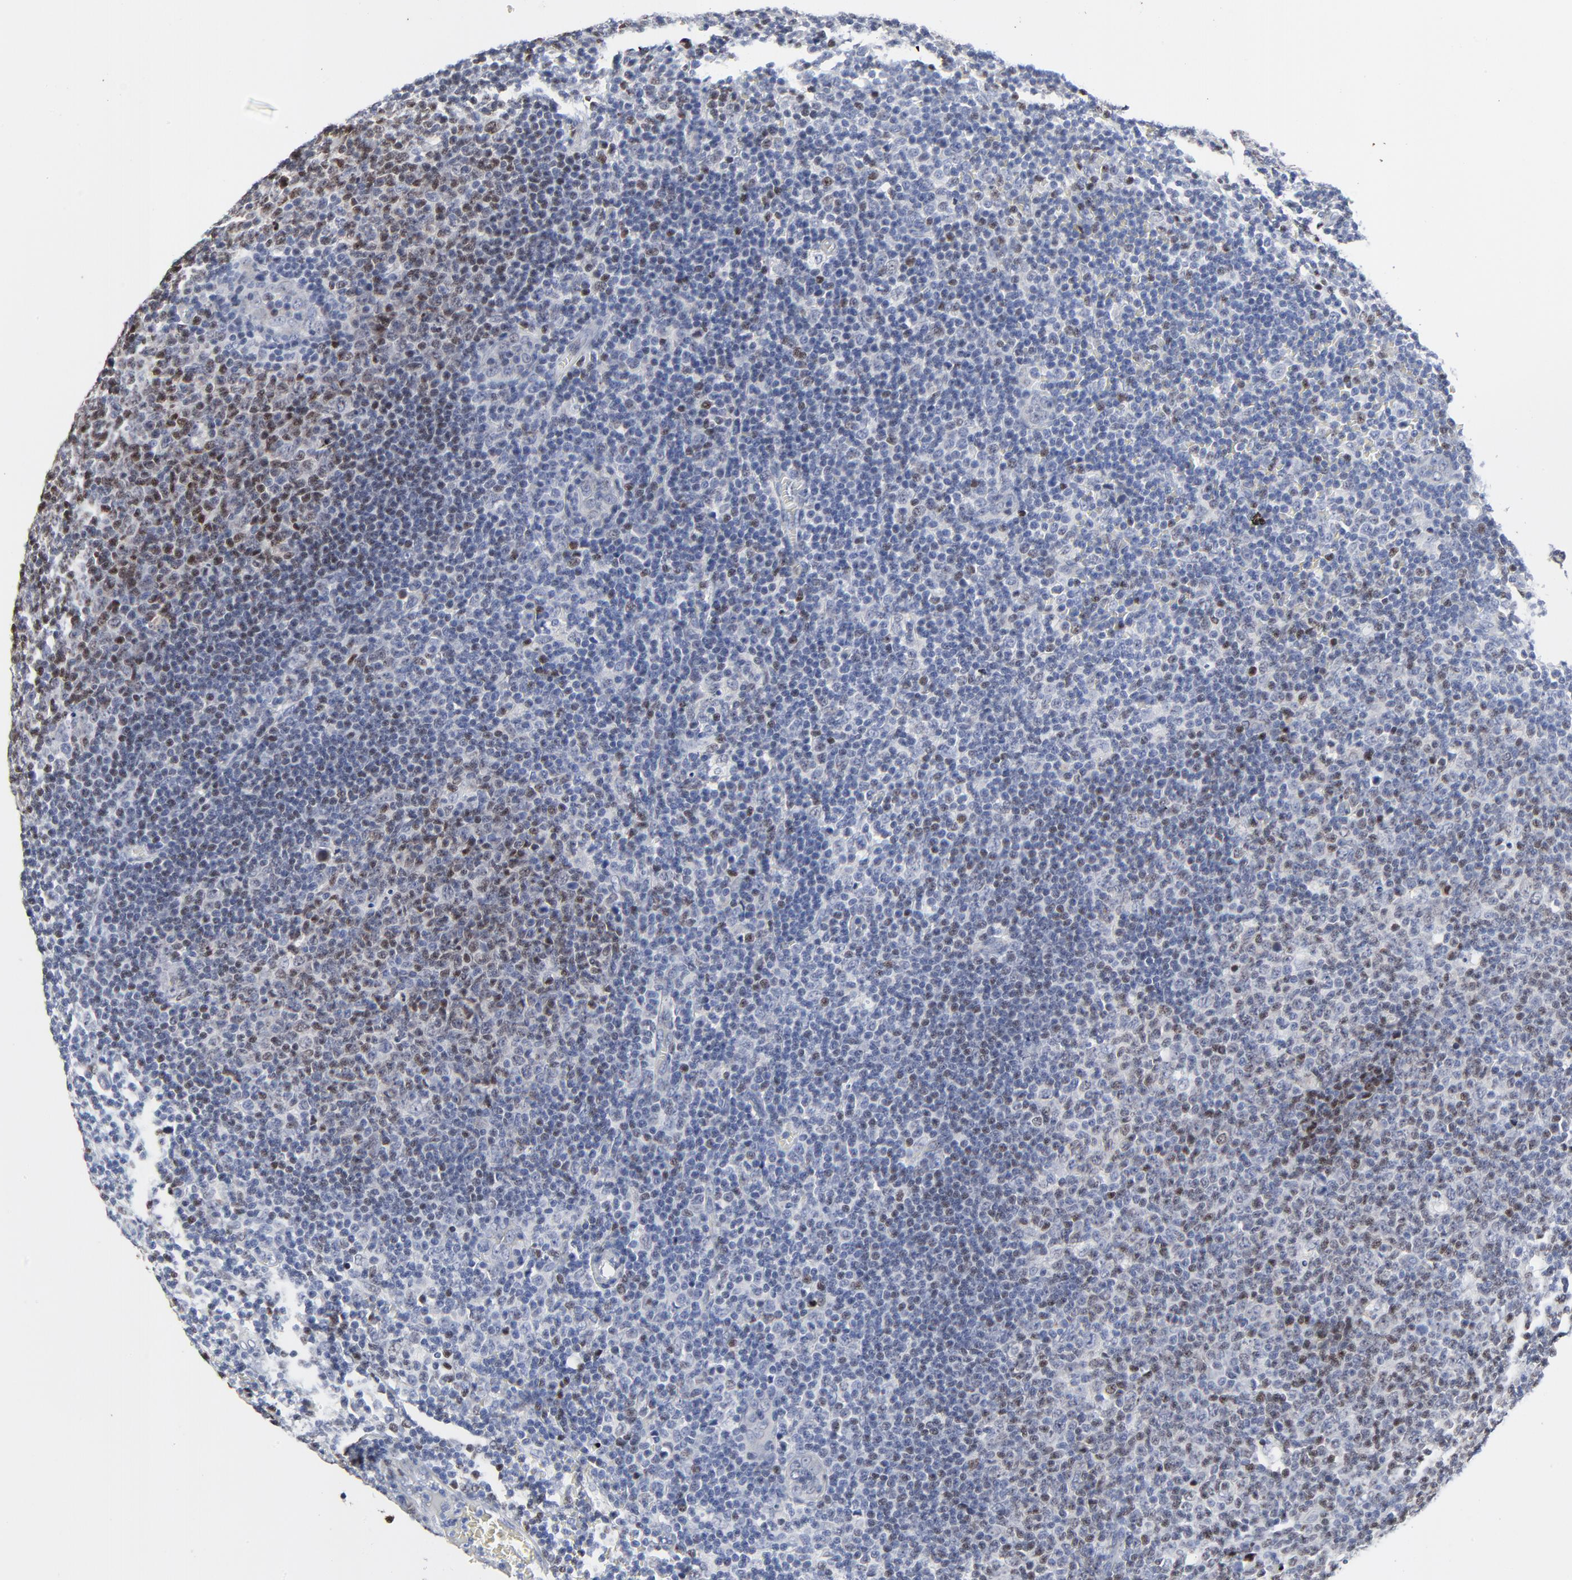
{"staining": {"intensity": "moderate", "quantity": "<25%", "location": "nuclear"}, "tissue": "lymphoma", "cell_type": "Tumor cells", "image_type": "cancer", "snomed": [{"axis": "morphology", "description": "Malignant lymphoma, non-Hodgkin's type, Low grade"}, {"axis": "topography", "description": "Lymph node"}], "caption": "Tumor cells show moderate nuclear expression in approximately <25% of cells in malignant lymphoma, non-Hodgkin's type (low-grade).", "gene": "LNX1", "patient": {"sex": "male", "age": 74}}